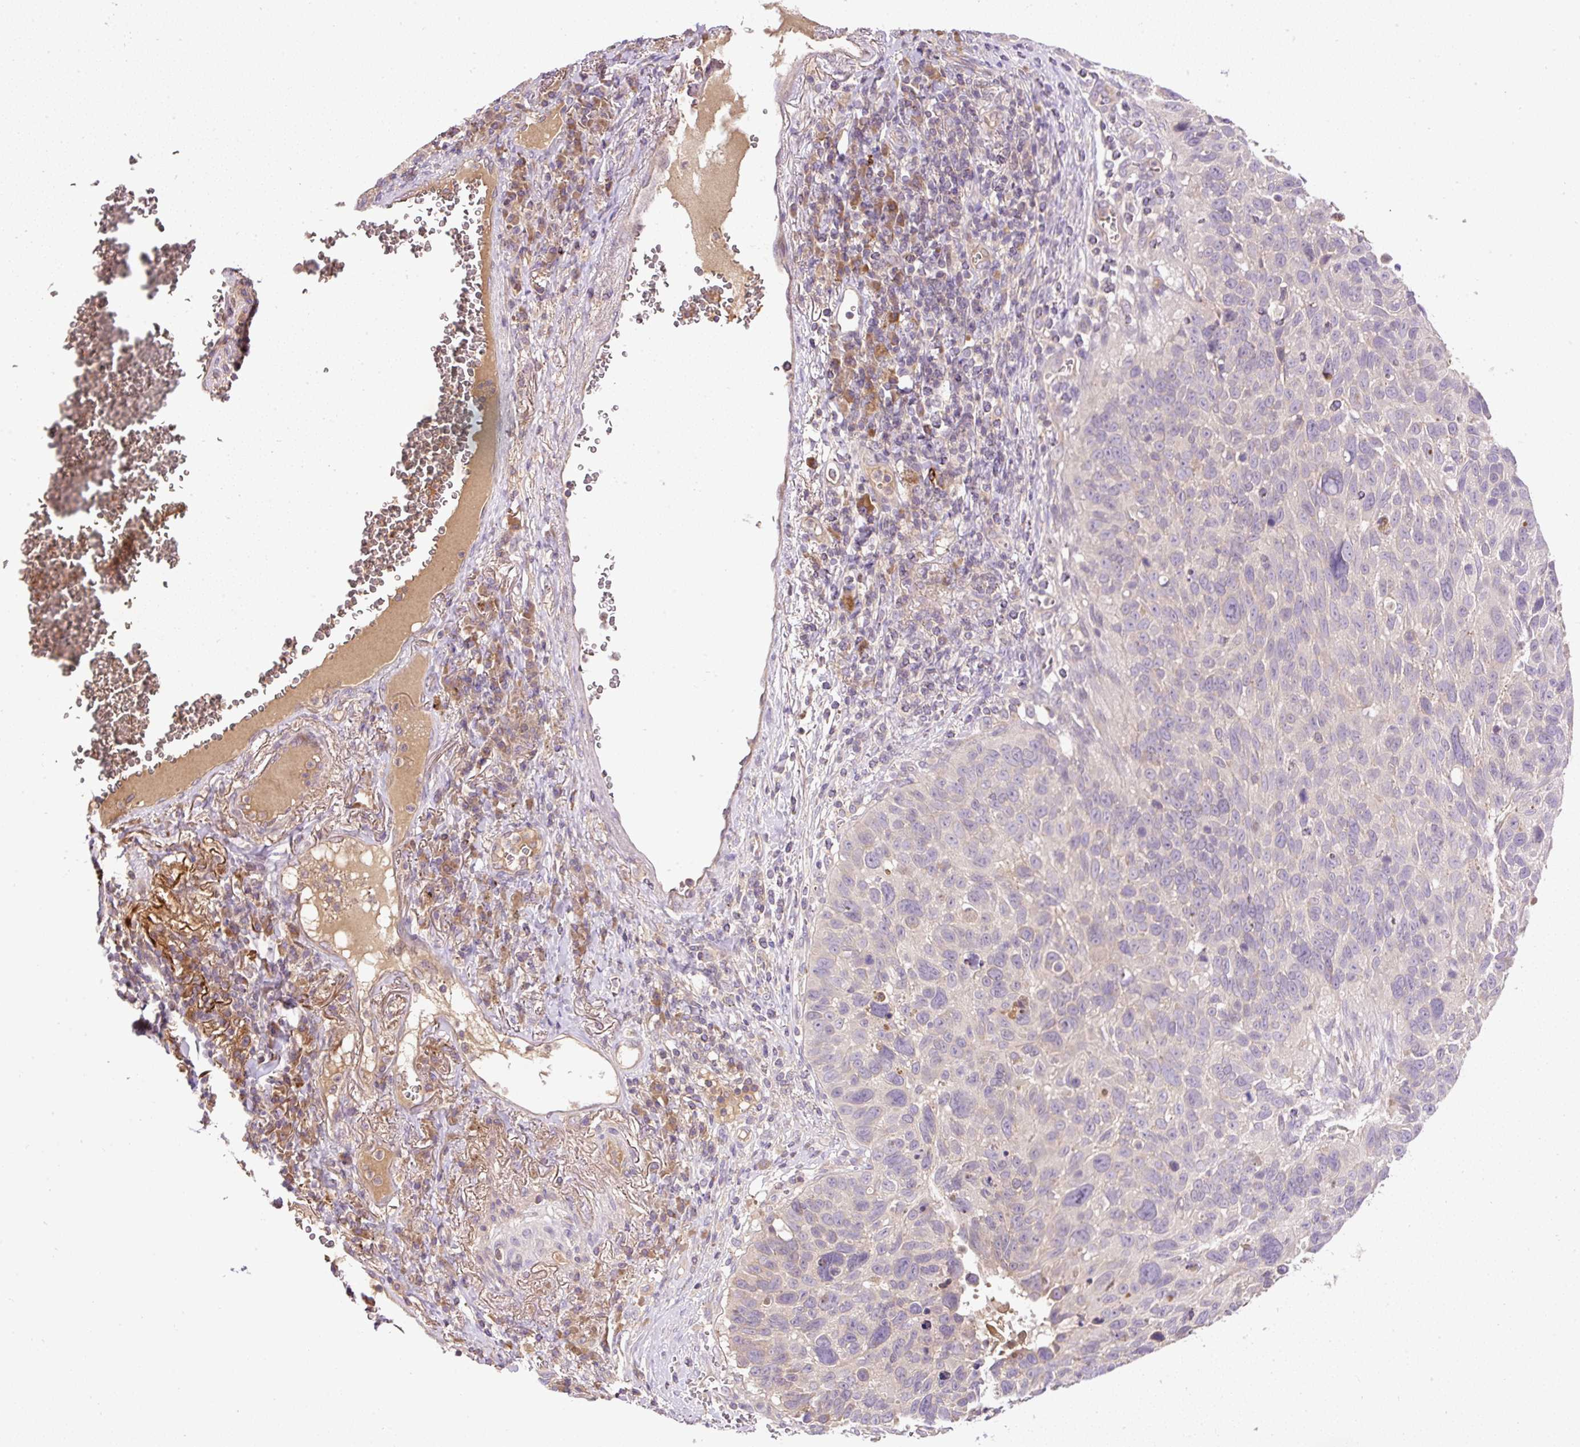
{"staining": {"intensity": "negative", "quantity": "none", "location": "none"}, "tissue": "lung cancer", "cell_type": "Tumor cells", "image_type": "cancer", "snomed": [{"axis": "morphology", "description": "Squamous cell carcinoma, NOS"}, {"axis": "topography", "description": "Lung"}], "caption": "DAB (3,3'-diaminobenzidine) immunohistochemical staining of human lung cancer (squamous cell carcinoma) displays no significant expression in tumor cells. The staining is performed using DAB (3,3'-diaminobenzidine) brown chromogen with nuclei counter-stained in using hematoxylin.", "gene": "CXCL13", "patient": {"sex": "male", "age": 66}}